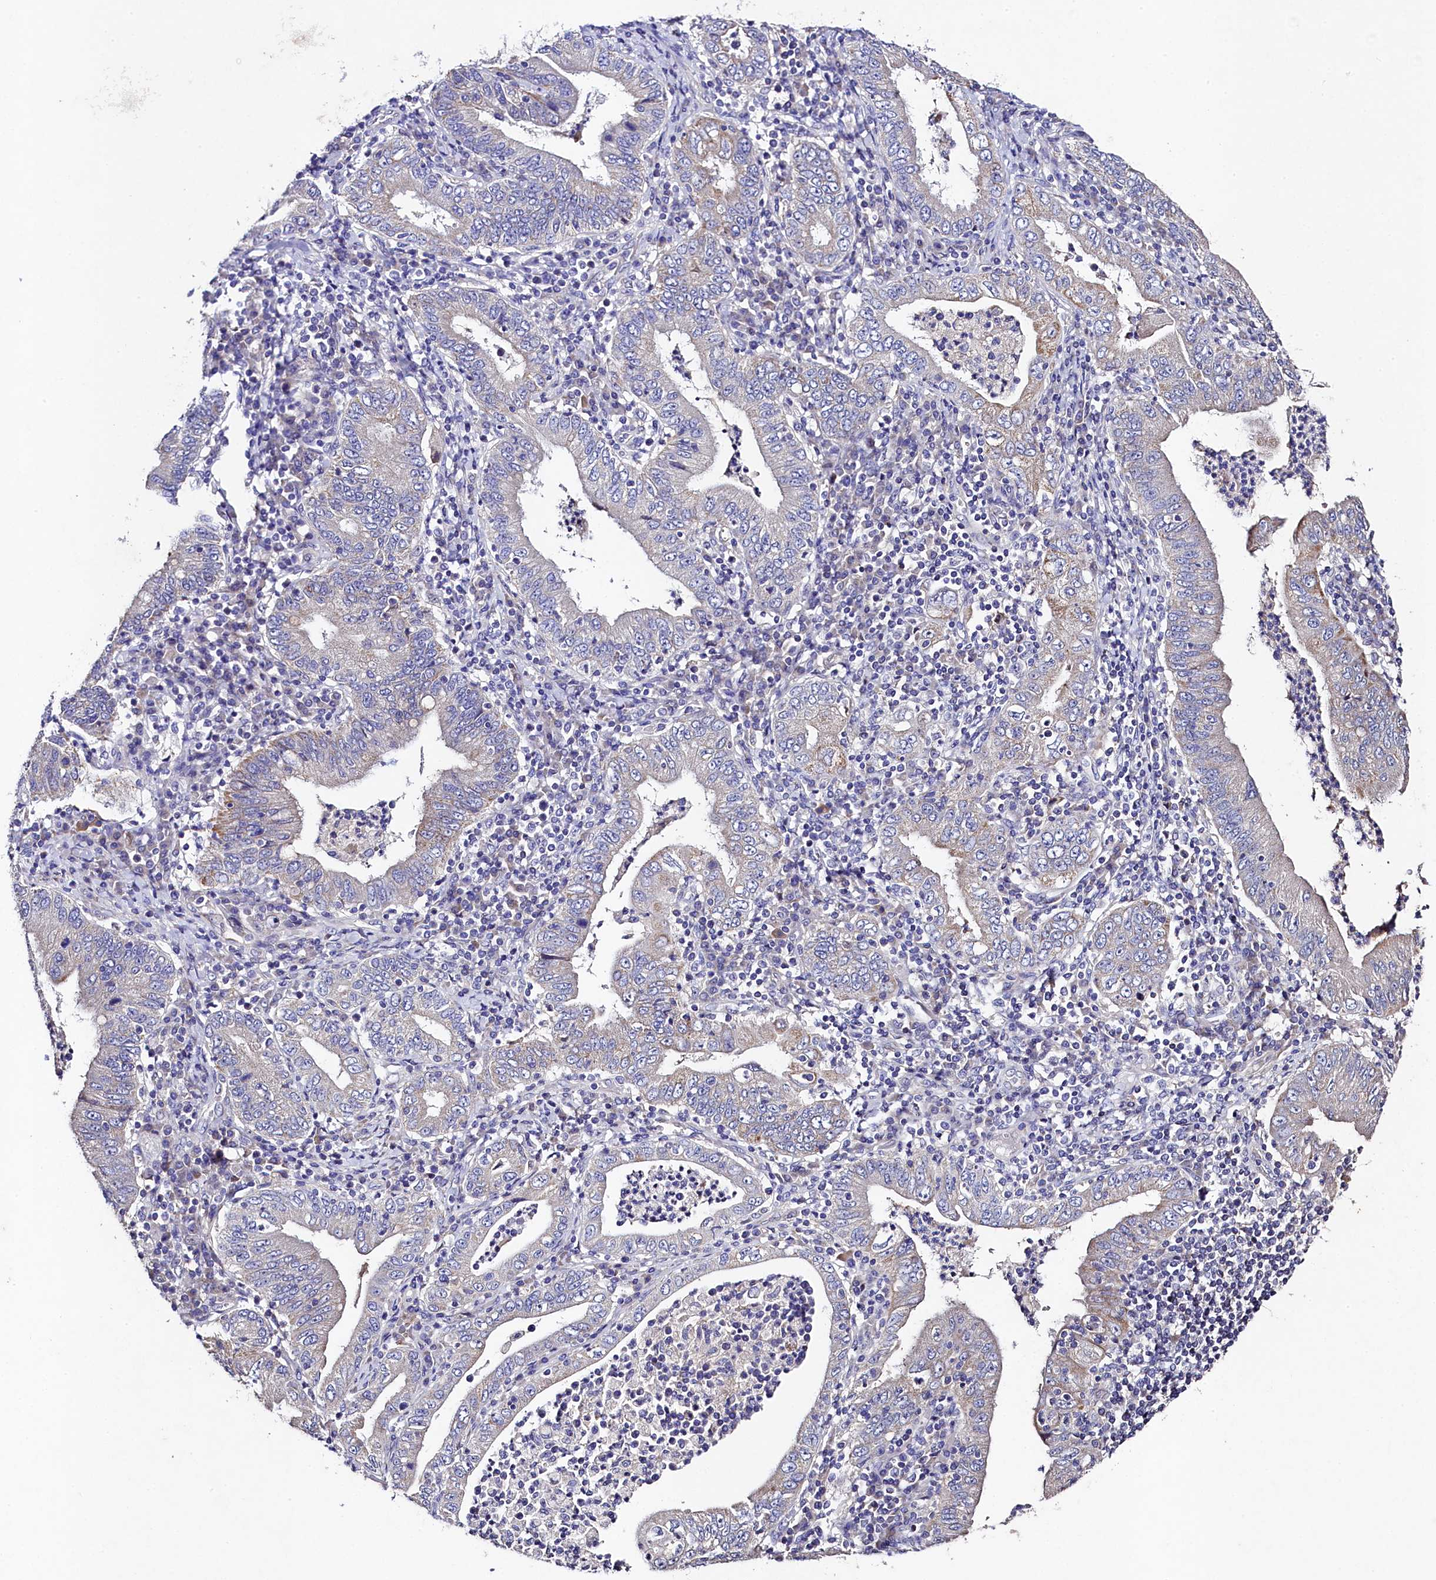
{"staining": {"intensity": "negative", "quantity": "none", "location": "none"}, "tissue": "stomach cancer", "cell_type": "Tumor cells", "image_type": "cancer", "snomed": [{"axis": "morphology", "description": "Normal tissue, NOS"}, {"axis": "morphology", "description": "Adenocarcinoma, NOS"}, {"axis": "topography", "description": "Esophagus"}, {"axis": "topography", "description": "Stomach, upper"}, {"axis": "topography", "description": "Peripheral nerve tissue"}], "caption": "The immunohistochemistry (IHC) micrograph has no significant staining in tumor cells of stomach cancer (adenocarcinoma) tissue.", "gene": "FXYD6", "patient": {"sex": "male", "age": 62}}